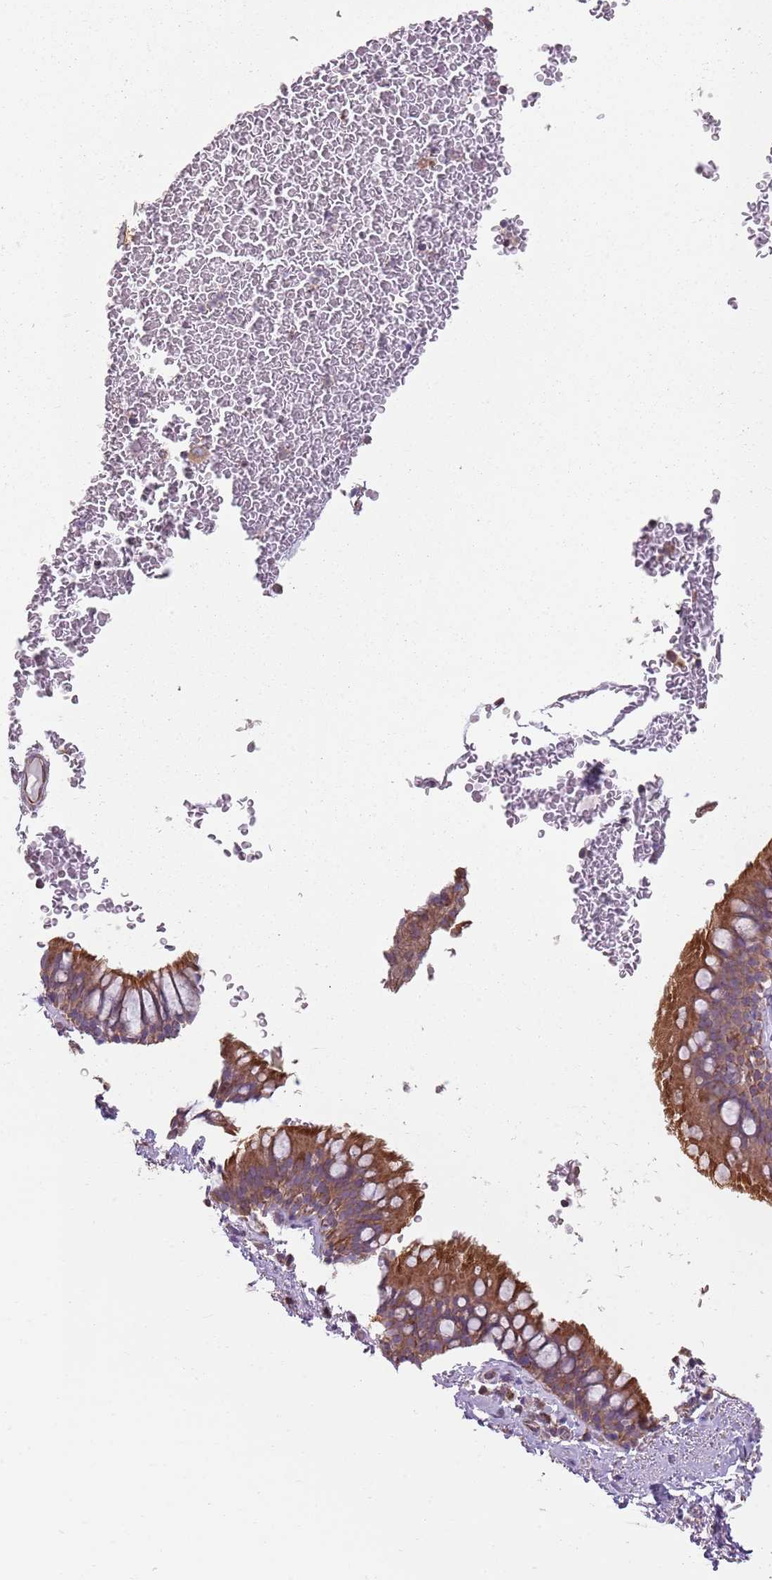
{"staining": {"intensity": "strong", "quantity": "25%-75%", "location": "cytoplasmic/membranous"}, "tissue": "bronchus", "cell_type": "Respiratory epithelial cells", "image_type": "normal", "snomed": [{"axis": "morphology", "description": "Normal tissue, NOS"}, {"axis": "topography", "description": "Cartilage tissue"}, {"axis": "topography", "description": "Bronchus"}], "caption": "Strong cytoplasmic/membranous positivity for a protein is appreciated in approximately 25%-75% of respiratory epithelial cells of normal bronchus using IHC.", "gene": "GAS8", "patient": {"sex": "female", "age": 36}}